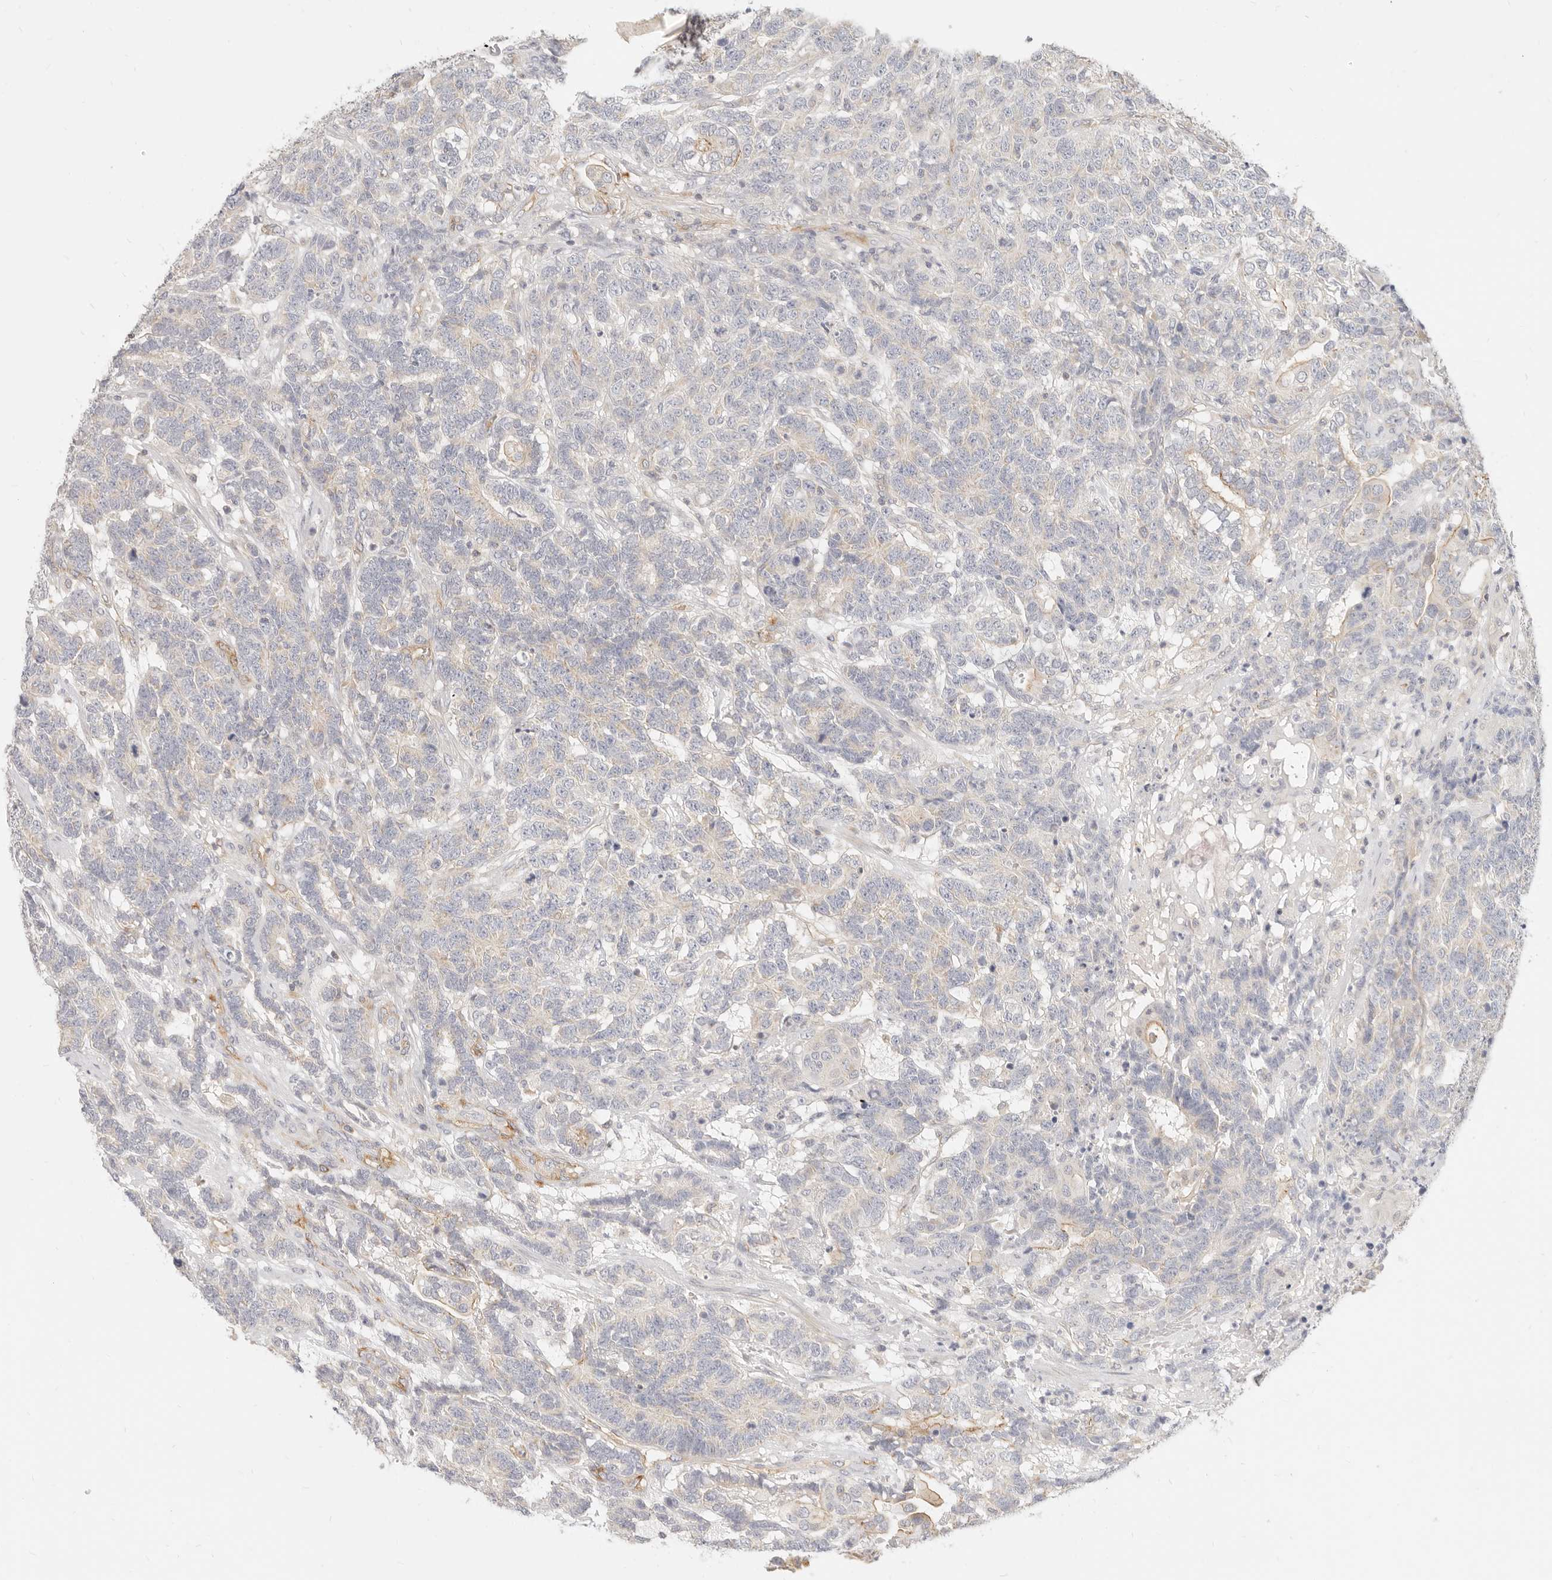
{"staining": {"intensity": "negative", "quantity": "none", "location": "none"}, "tissue": "testis cancer", "cell_type": "Tumor cells", "image_type": "cancer", "snomed": [{"axis": "morphology", "description": "Carcinoma, Embryonal, NOS"}, {"axis": "topography", "description": "Testis"}], "caption": "Immunohistochemistry (IHC) of testis cancer reveals no expression in tumor cells.", "gene": "LTB4R2", "patient": {"sex": "male", "age": 26}}